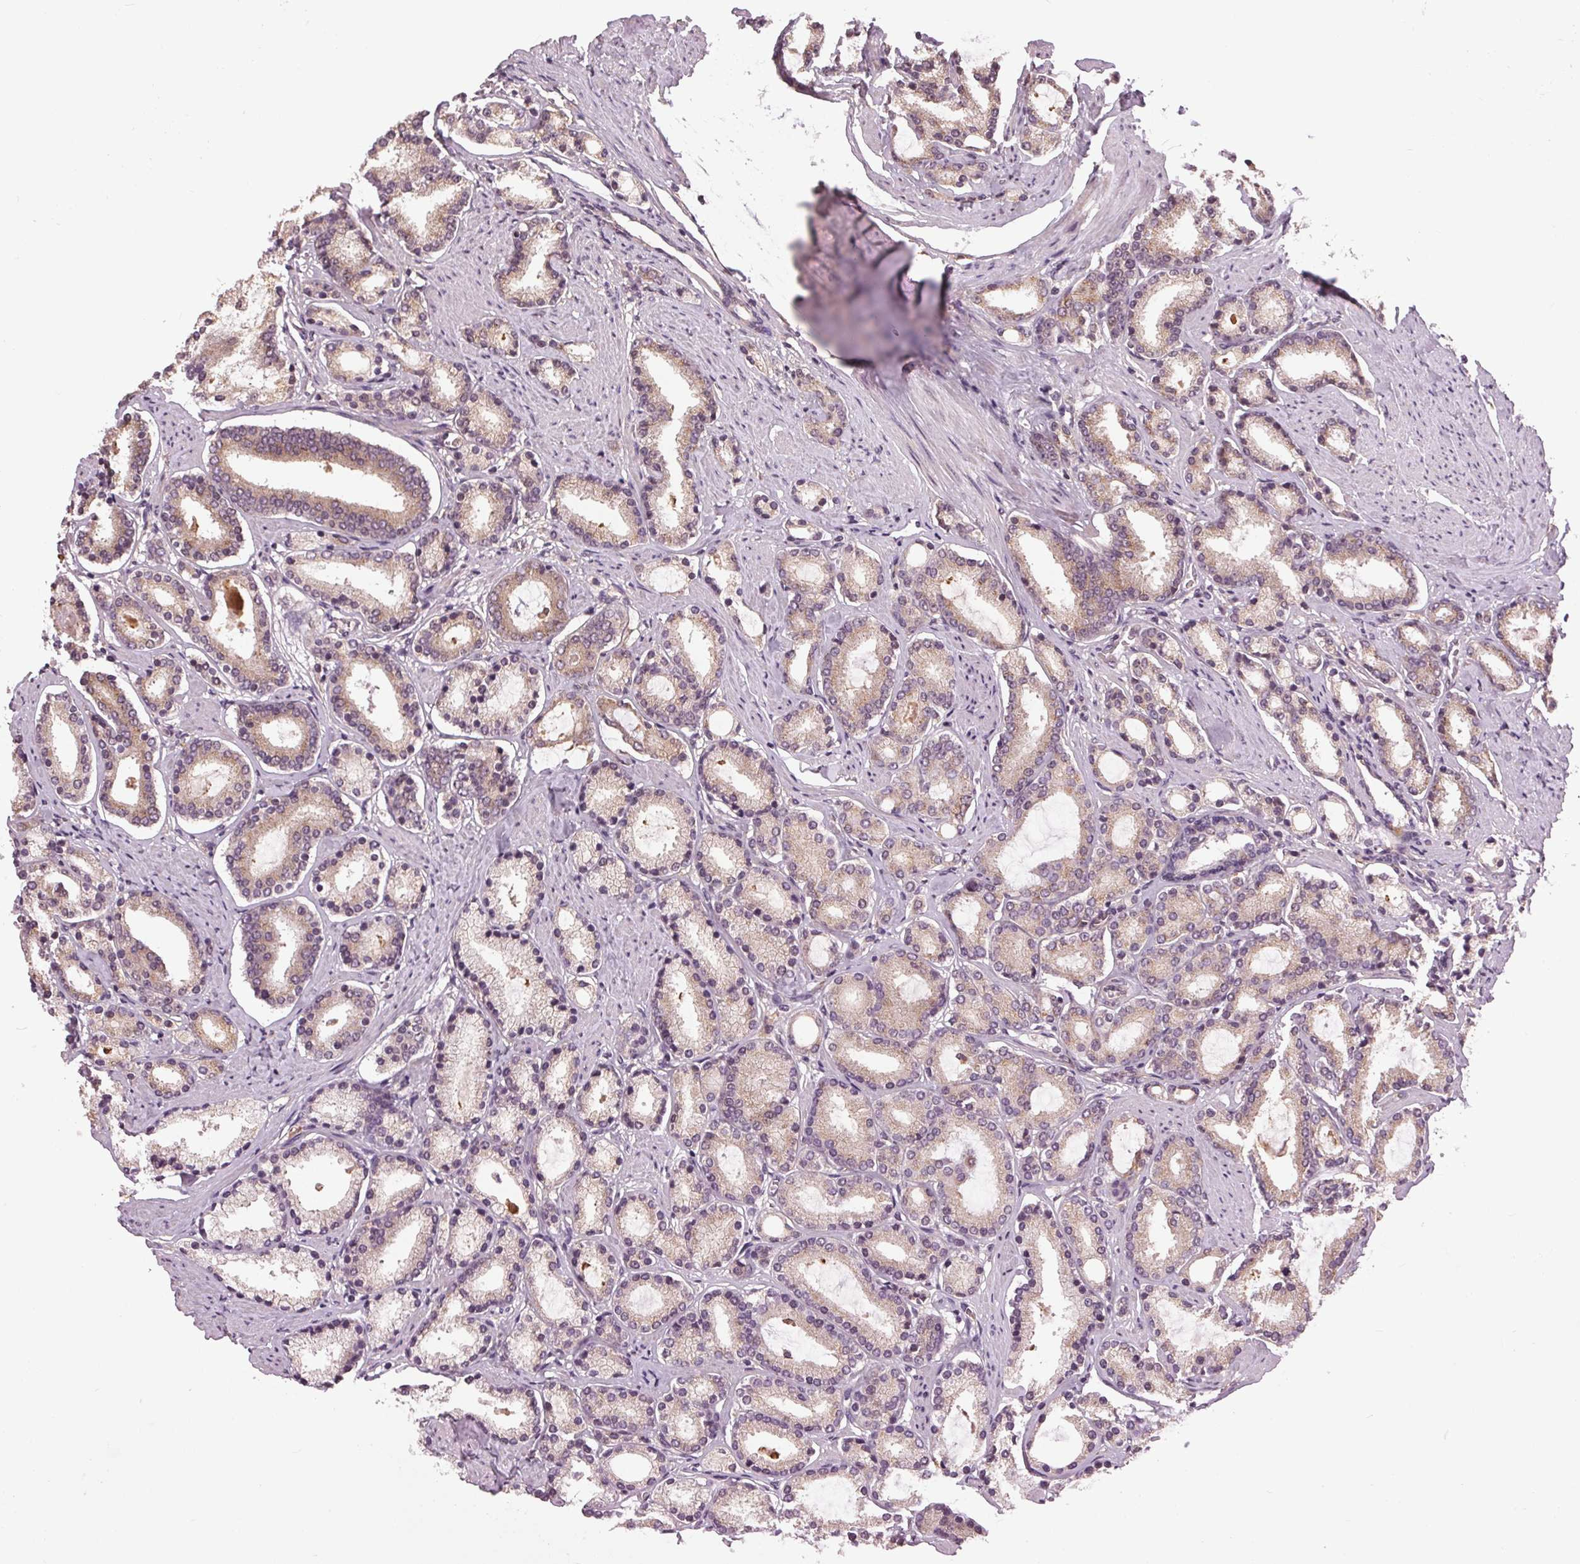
{"staining": {"intensity": "weak", "quantity": "25%-75%", "location": "cytoplasmic/membranous"}, "tissue": "prostate cancer", "cell_type": "Tumor cells", "image_type": "cancer", "snomed": [{"axis": "morphology", "description": "Adenocarcinoma, High grade"}, {"axis": "topography", "description": "Prostate"}], "caption": "An IHC image of neoplastic tissue is shown. Protein staining in brown highlights weak cytoplasmic/membranous positivity in prostate adenocarcinoma (high-grade) within tumor cells. Using DAB (brown) and hematoxylin (blue) stains, captured at high magnification using brightfield microscopy.", "gene": "BSDC1", "patient": {"sex": "male", "age": 63}}